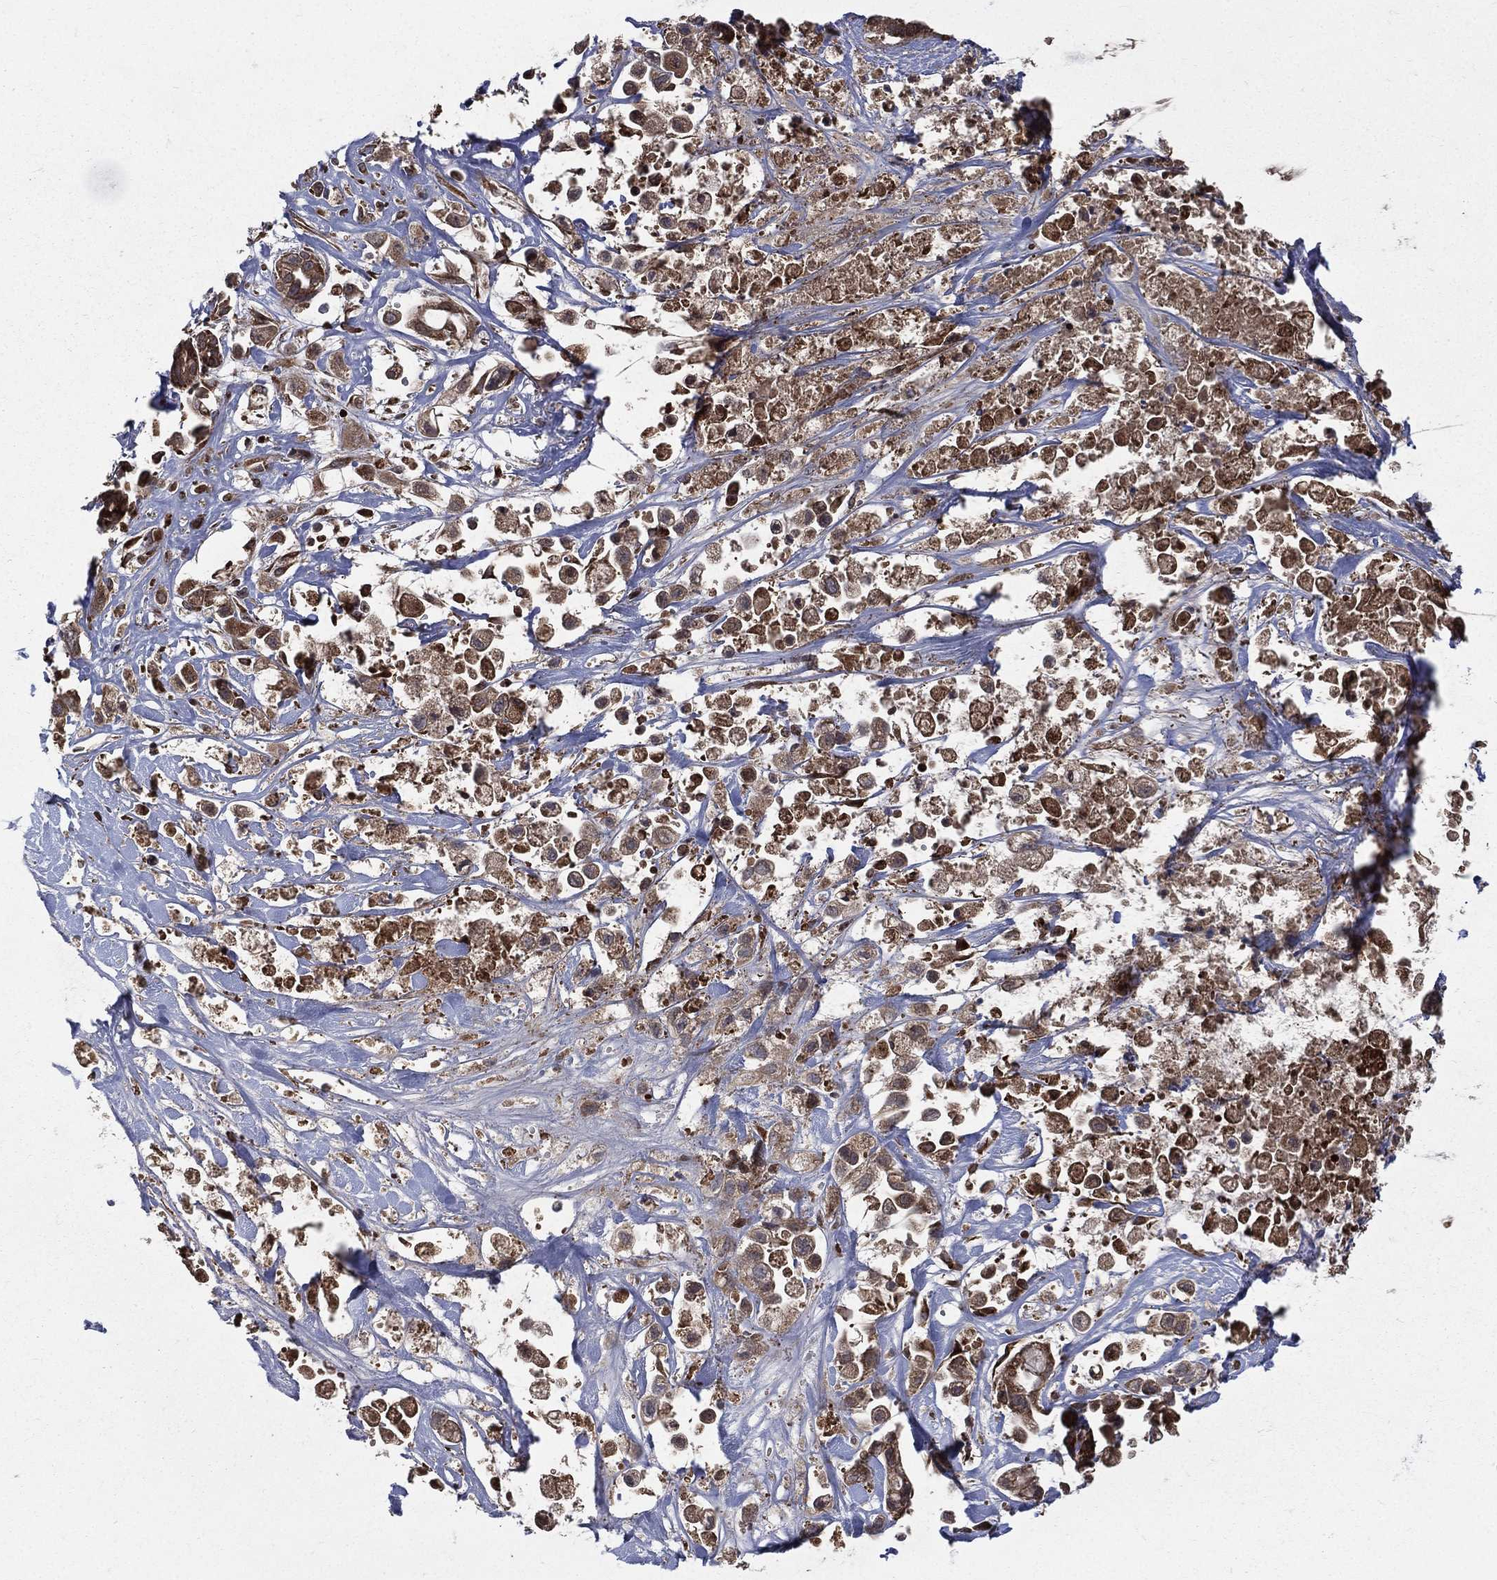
{"staining": {"intensity": "strong", "quantity": "25%-75%", "location": "cytoplasmic/membranous"}, "tissue": "pancreatic cancer", "cell_type": "Tumor cells", "image_type": "cancer", "snomed": [{"axis": "morphology", "description": "Adenocarcinoma, NOS"}, {"axis": "topography", "description": "Pancreas"}], "caption": "Protein staining of pancreatic cancer tissue exhibits strong cytoplasmic/membranous positivity in approximately 25%-75% of tumor cells.", "gene": "RAB11FIP4", "patient": {"sex": "male", "age": 44}}